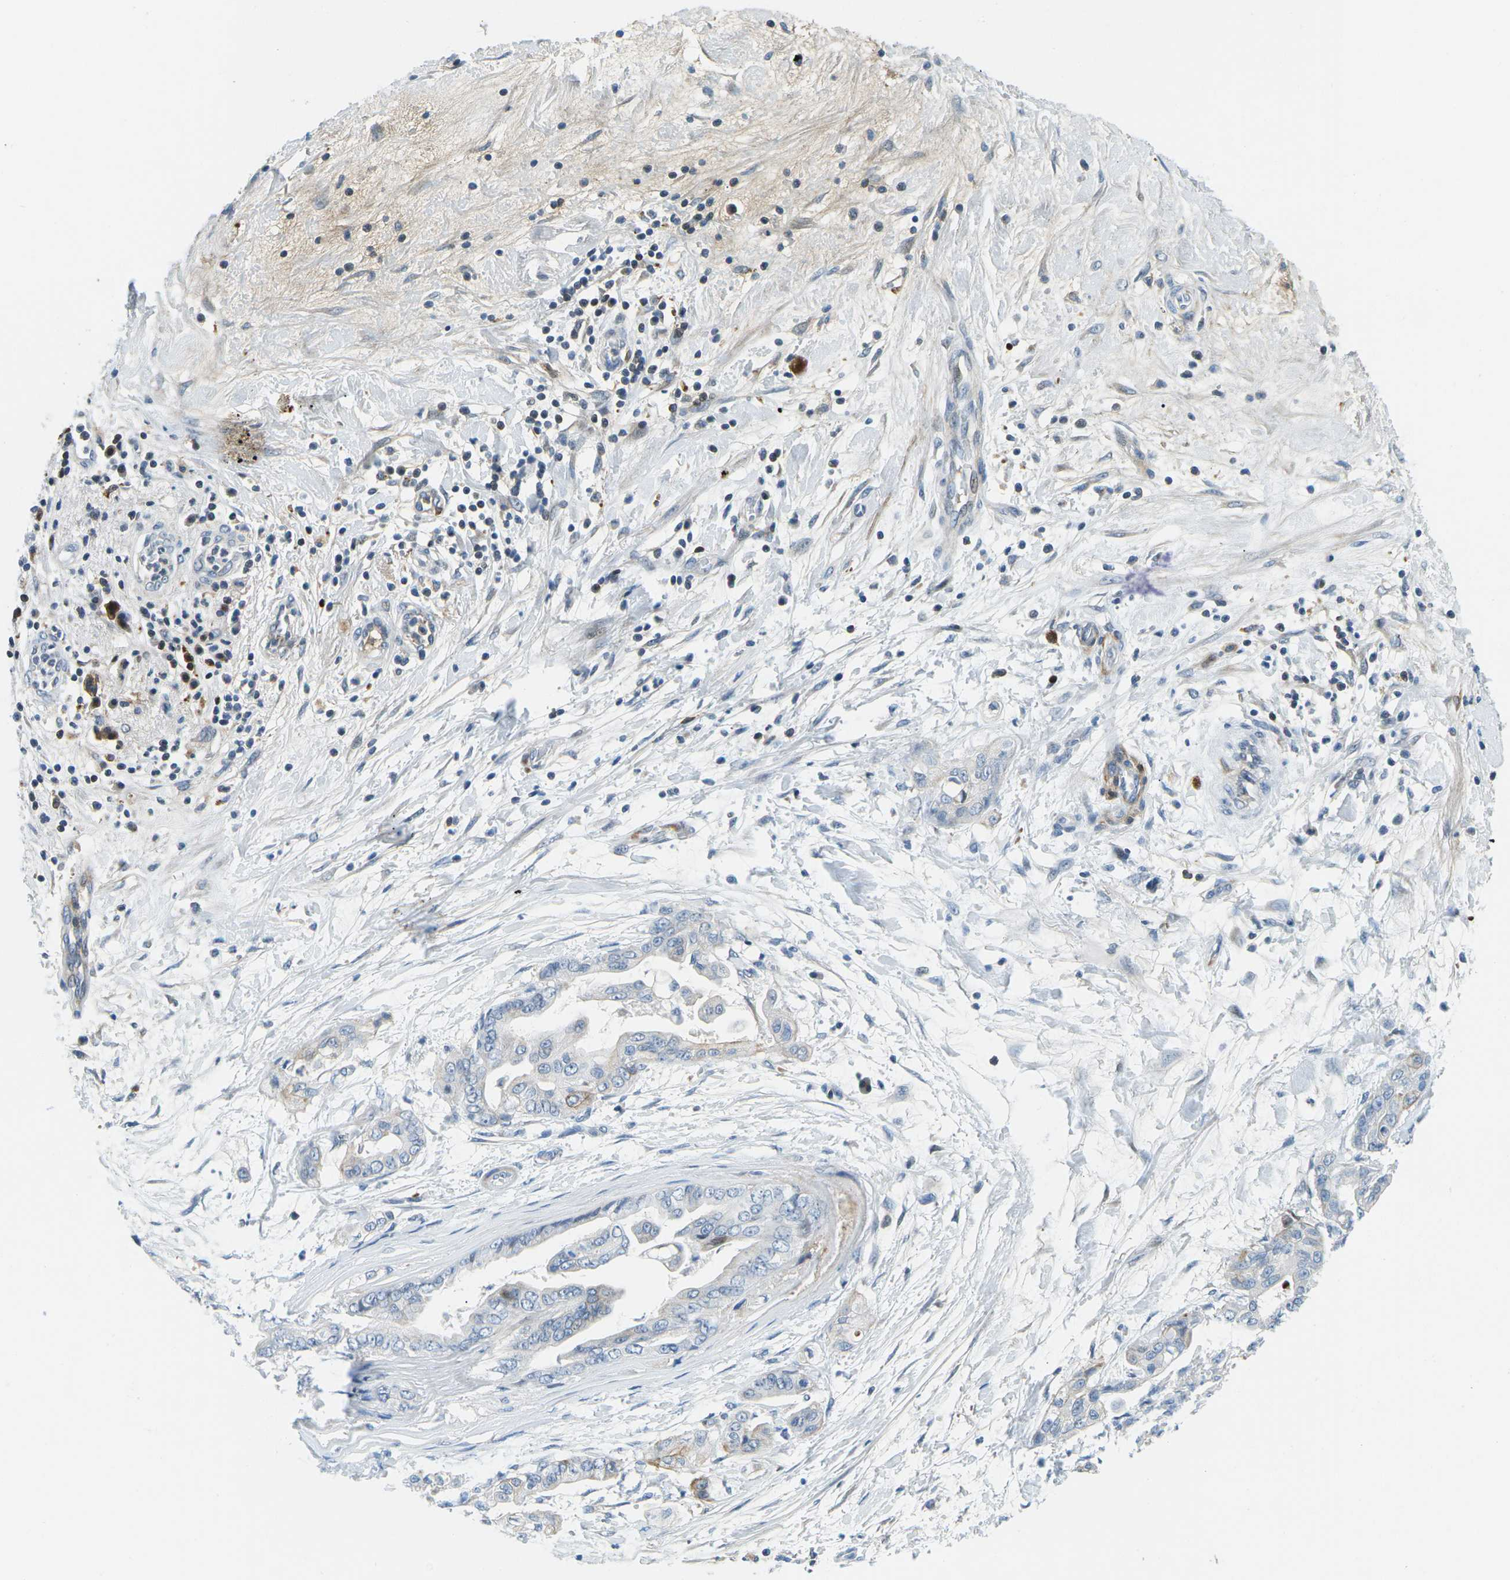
{"staining": {"intensity": "negative", "quantity": "none", "location": "none"}, "tissue": "pancreatic cancer", "cell_type": "Tumor cells", "image_type": "cancer", "snomed": [{"axis": "morphology", "description": "Adenocarcinoma, NOS"}, {"axis": "topography", "description": "Pancreas"}], "caption": "Micrograph shows no protein positivity in tumor cells of adenocarcinoma (pancreatic) tissue.", "gene": "CFB", "patient": {"sex": "female", "age": 75}}